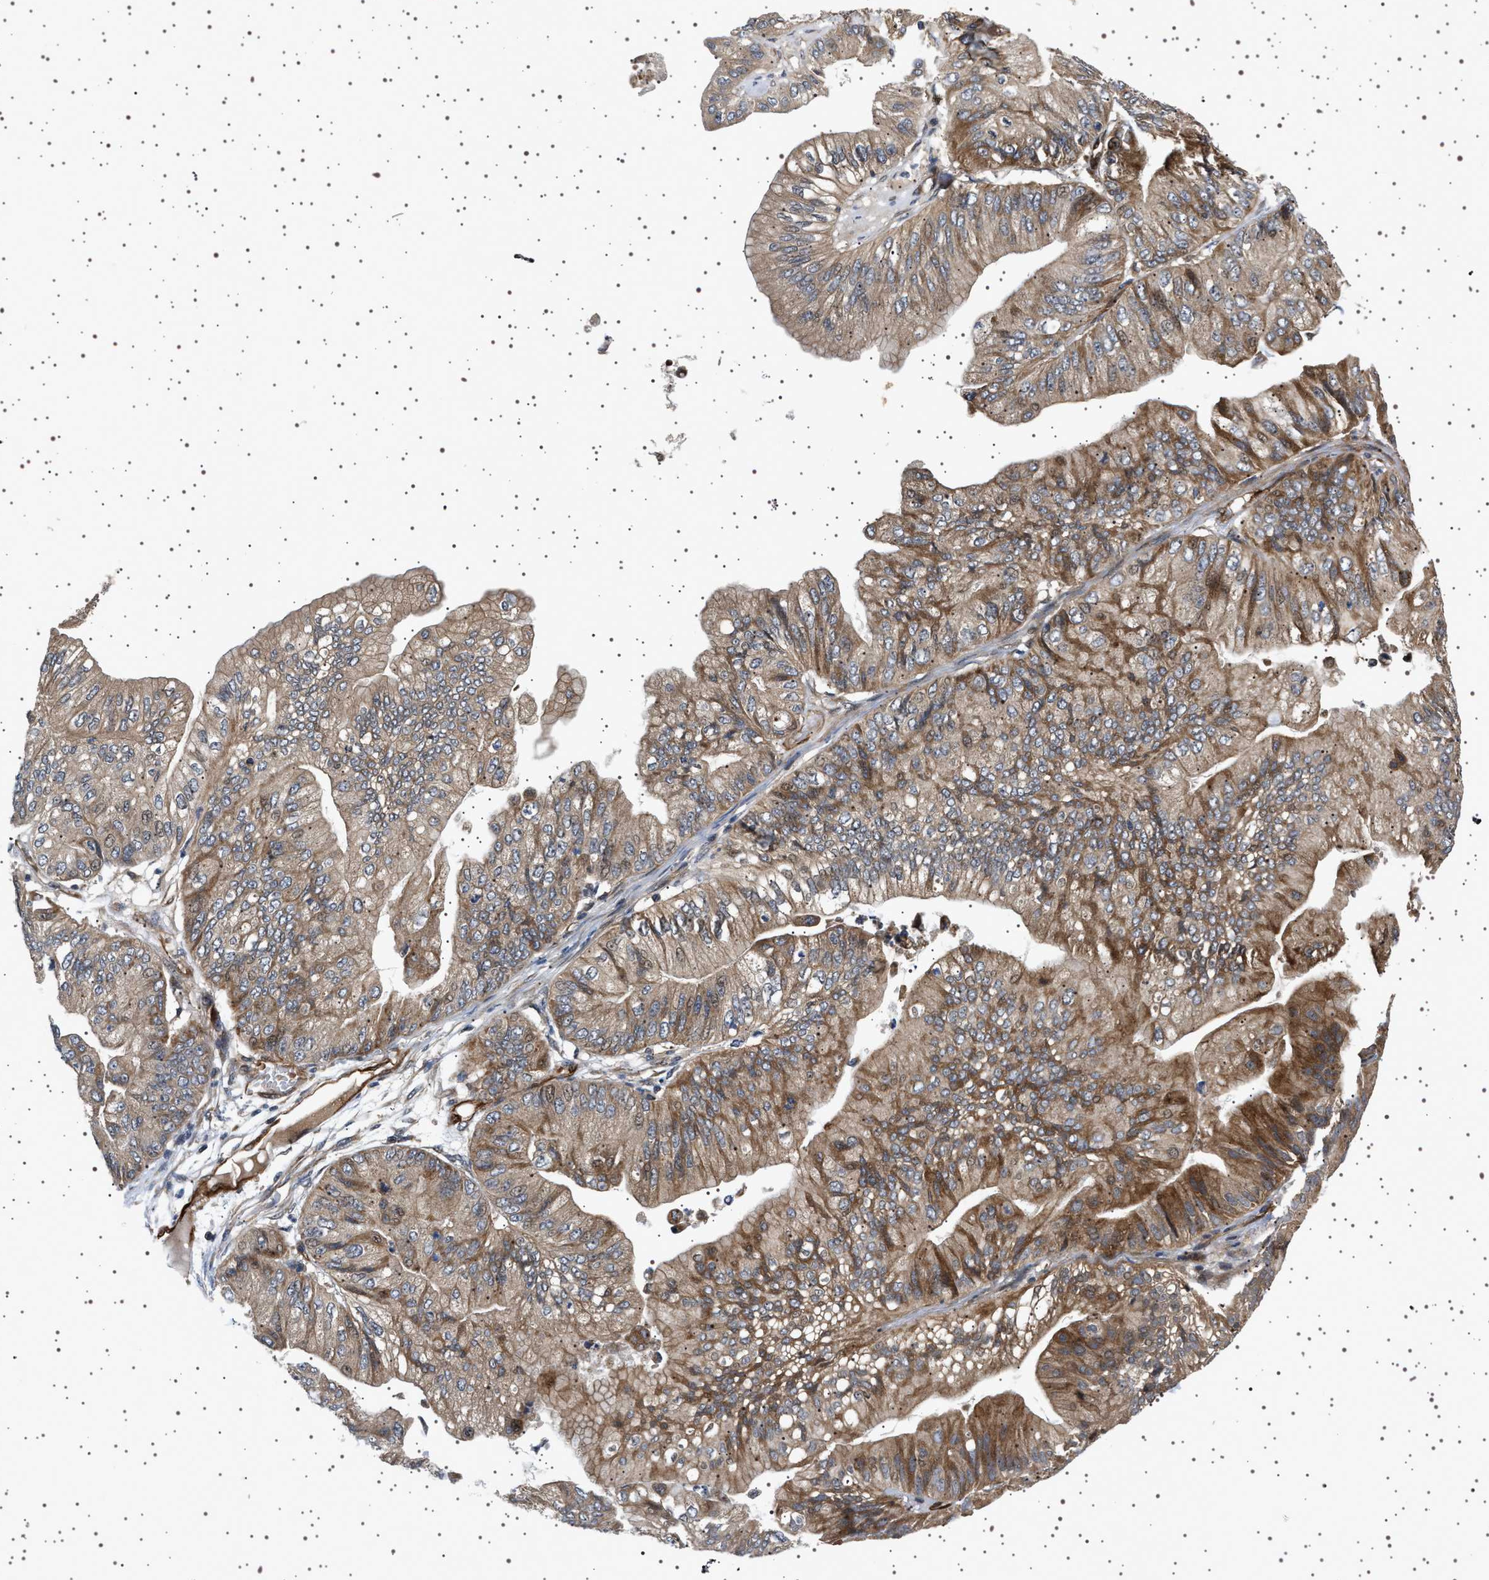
{"staining": {"intensity": "moderate", "quantity": ">75%", "location": "cytoplasmic/membranous"}, "tissue": "ovarian cancer", "cell_type": "Tumor cells", "image_type": "cancer", "snomed": [{"axis": "morphology", "description": "Cystadenocarcinoma, mucinous, NOS"}, {"axis": "topography", "description": "Ovary"}], "caption": "Protein staining displays moderate cytoplasmic/membranous expression in approximately >75% of tumor cells in ovarian cancer.", "gene": "BAG3", "patient": {"sex": "female", "age": 61}}